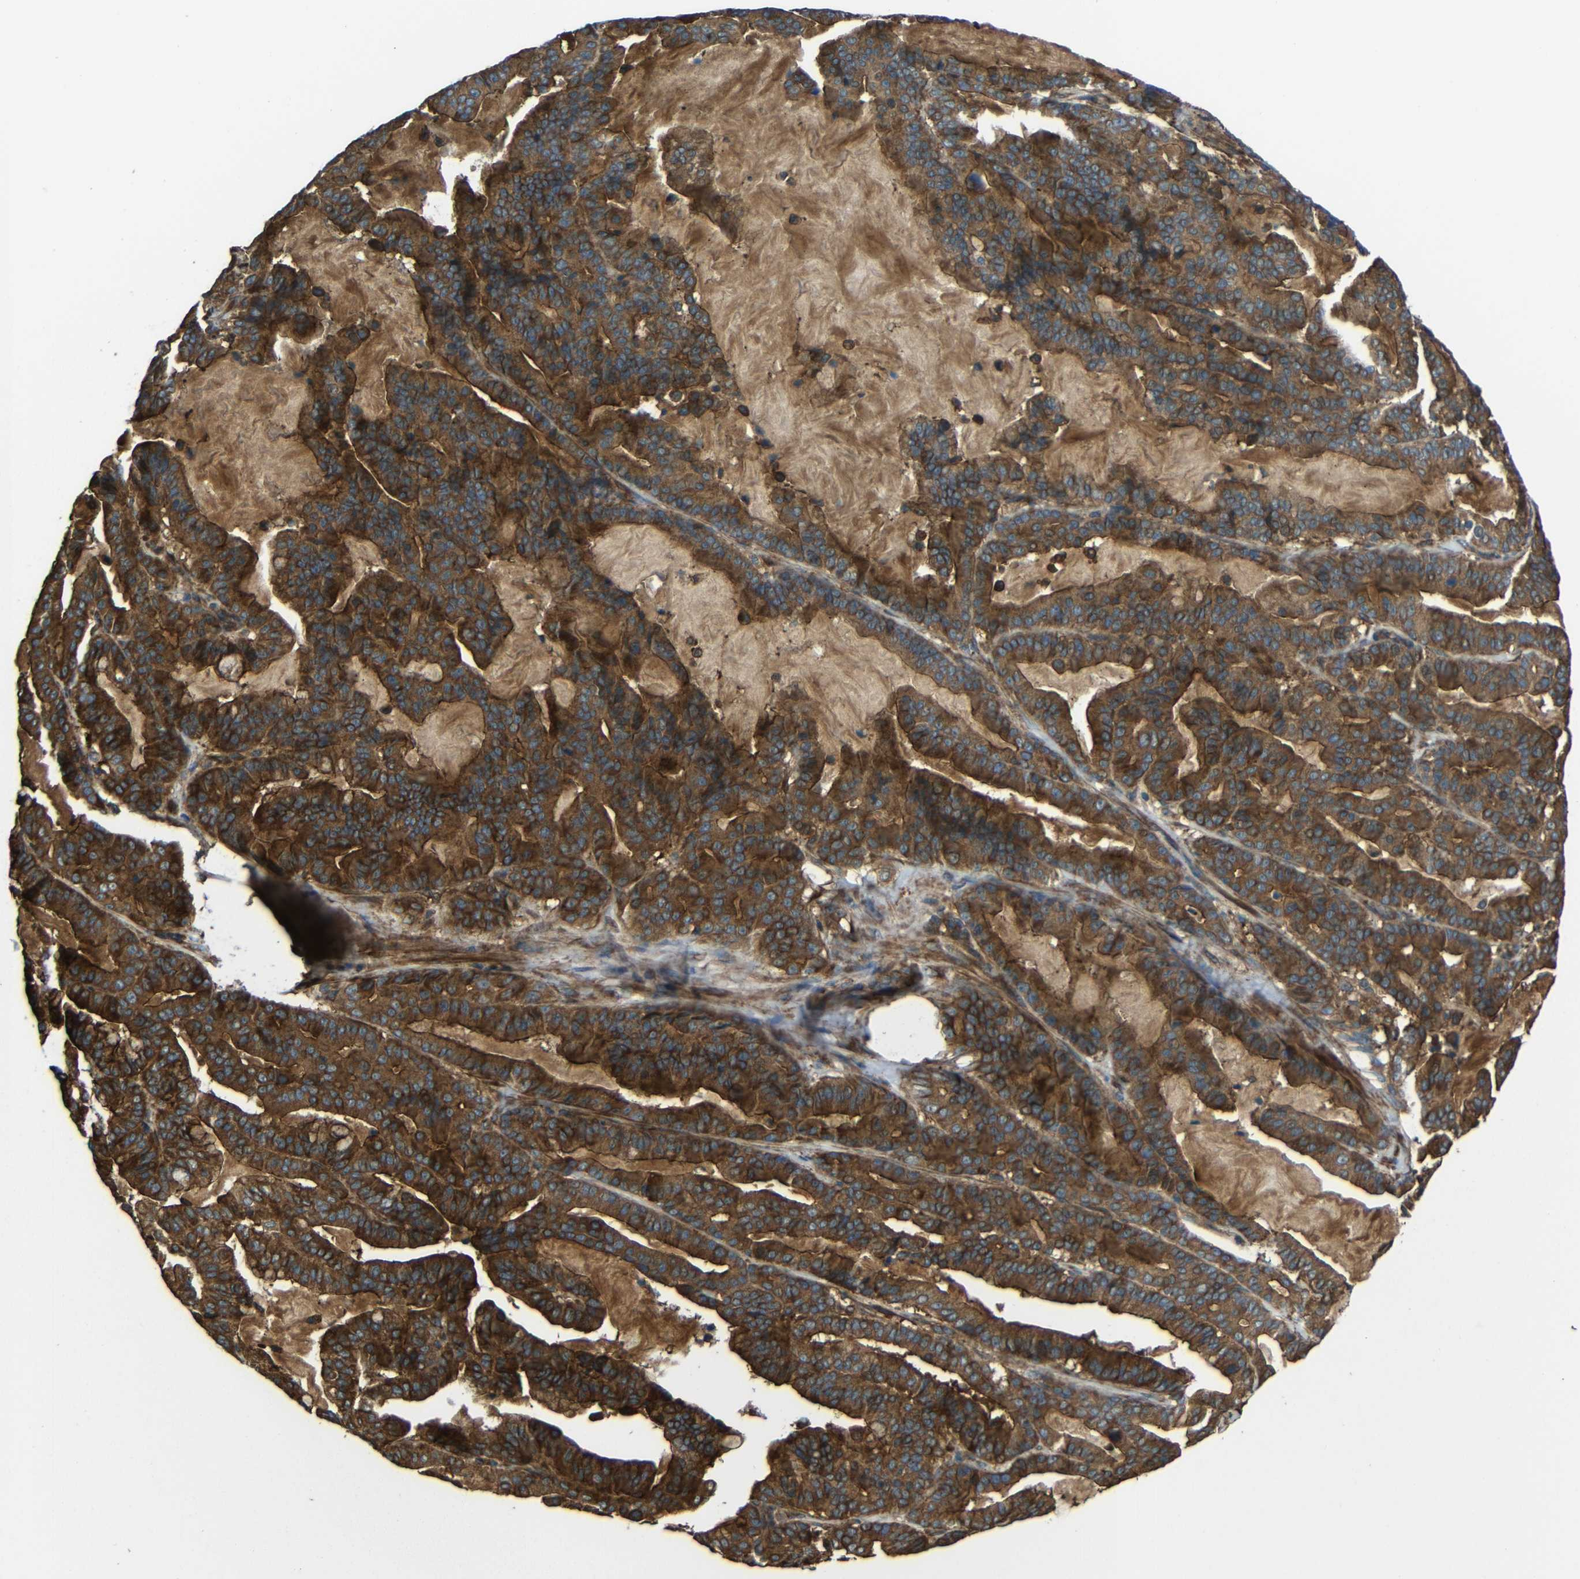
{"staining": {"intensity": "strong", "quantity": ">75%", "location": "cytoplasmic/membranous"}, "tissue": "pancreatic cancer", "cell_type": "Tumor cells", "image_type": "cancer", "snomed": [{"axis": "morphology", "description": "Adenocarcinoma, NOS"}, {"axis": "topography", "description": "Pancreas"}], "caption": "Adenocarcinoma (pancreatic) tissue shows strong cytoplasmic/membranous staining in about >75% of tumor cells", "gene": "PTCH1", "patient": {"sex": "male", "age": 63}}